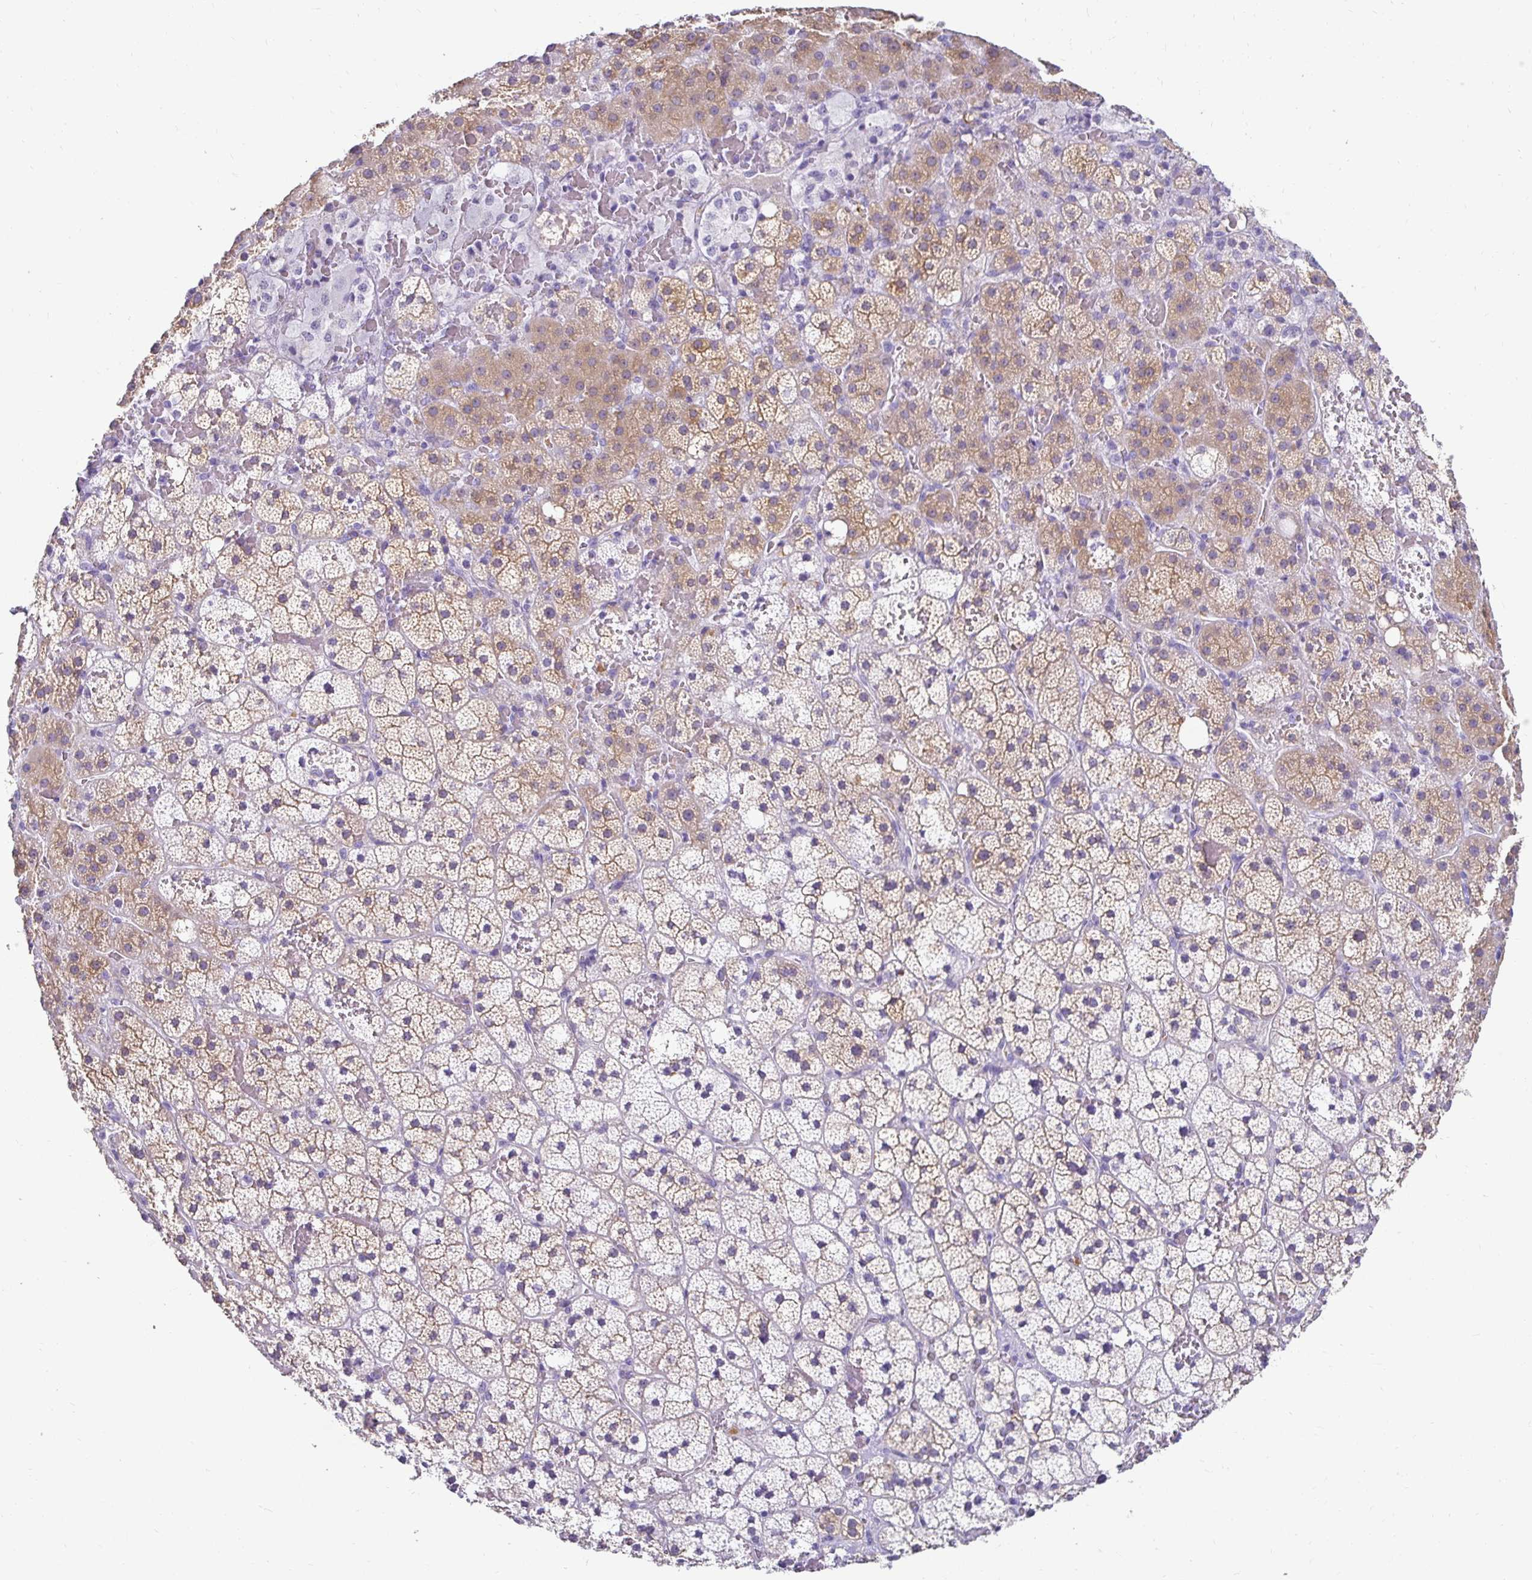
{"staining": {"intensity": "moderate", "quantity": "25%-75%", "location": "cytoplasmic/membranous"}, "tissue": "adrenal gland", "cell_type": "Glandular cells", "image_type": "normal", "snomed": [{"axis": "morphology", "description": "Normal tissue, NOS"}, {"axis": "topography", "description": "Adrenal gland"}], "caption": "IHC staining of normal adrenal gland, which exhibits medium levels of moderate cytoplasmic/membranous positivity in approximately 25%-75% of glandular cells indicating moderate cytoplasmic/membranous protein staining. The staining was performed using DAB (3,3'-diaminobenzidine) (brown) for protein detection and nuclei were counterstained in hematoxylin (blue).", "gene": "CST6", "patient": {"sex": "male", "age": 53}}